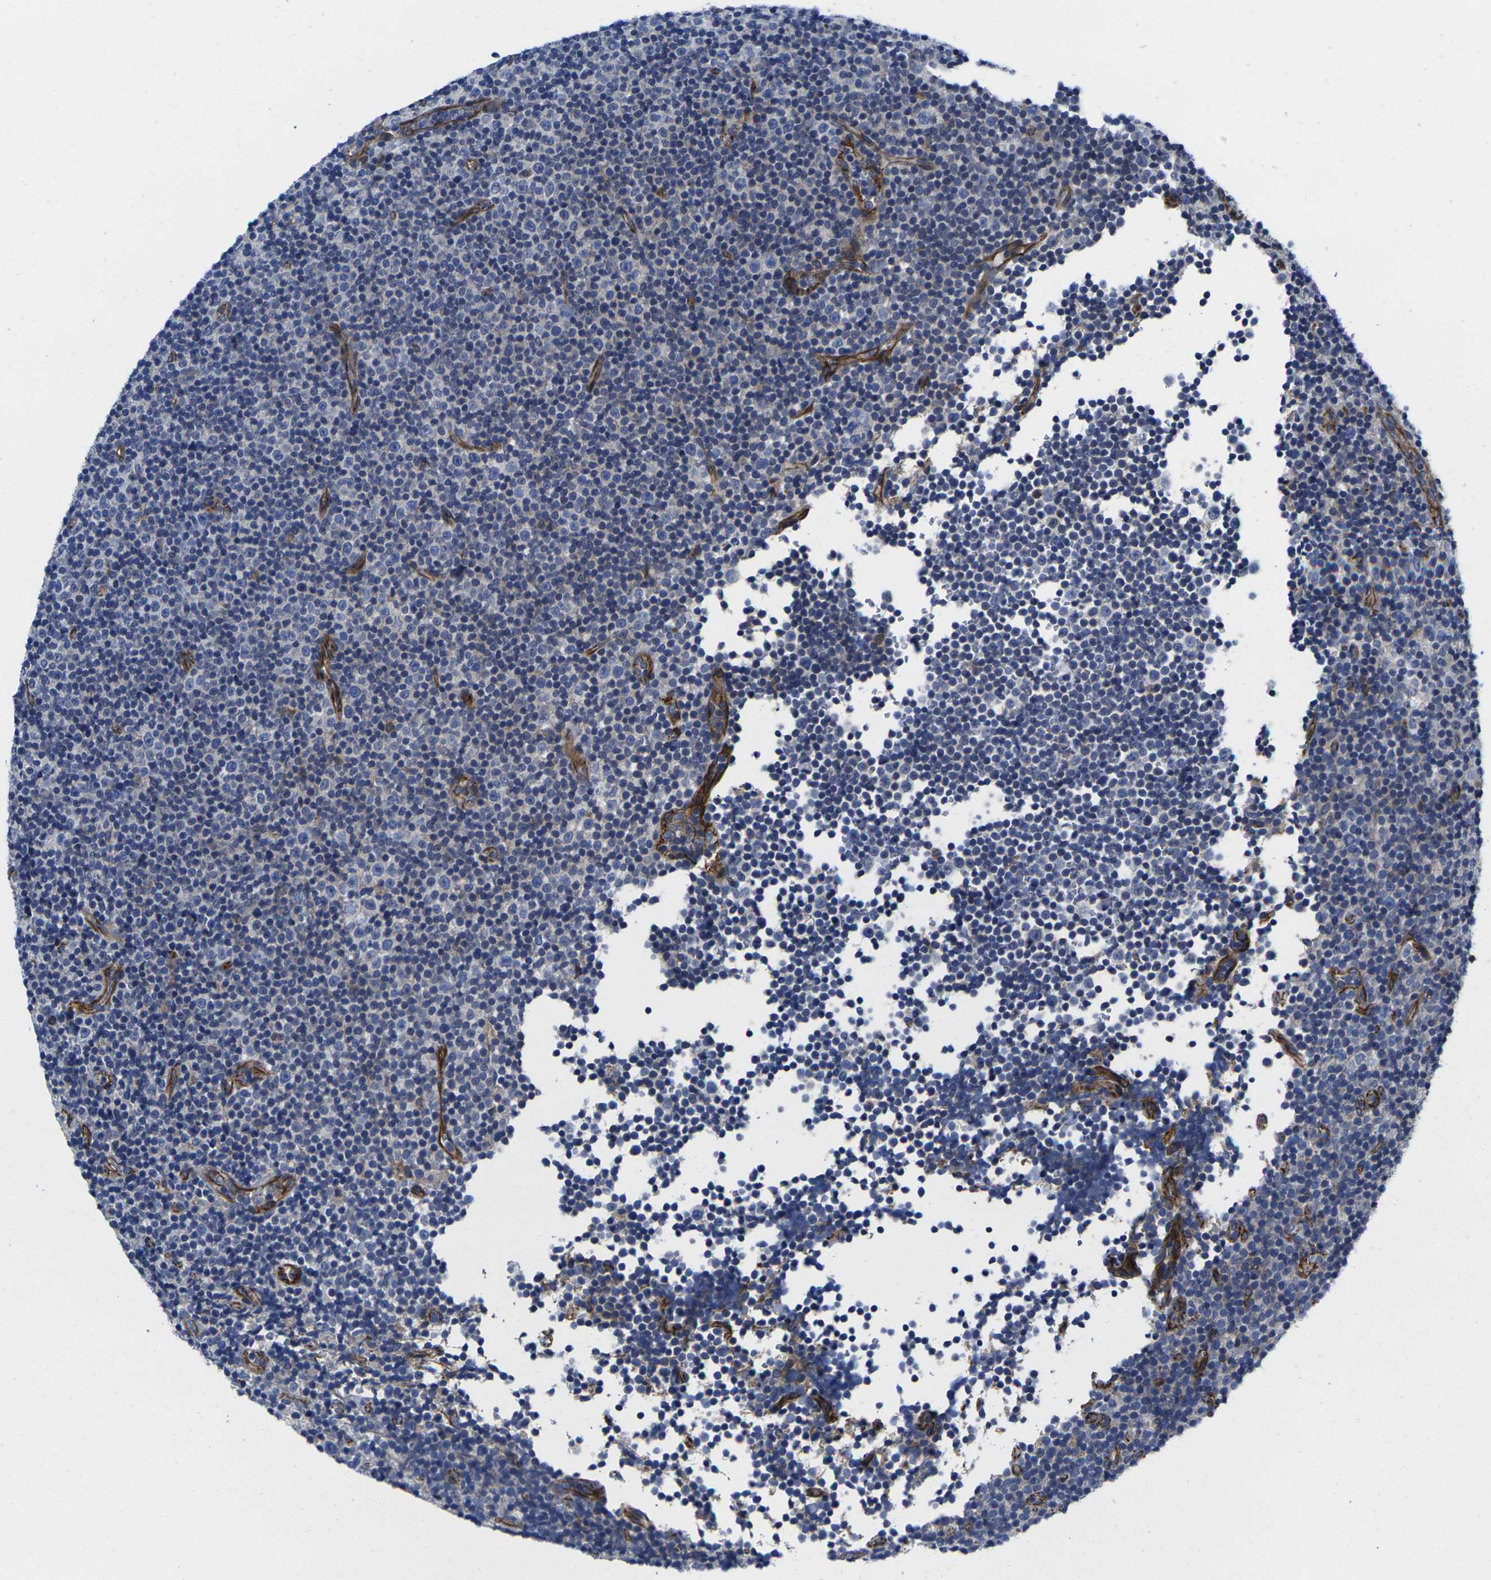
{"staining": {"intensity": "negative", "quantity": "none", "location": "none"}, "tissue": "lymphoma", "cell_type": "Tumor cells", "image_type": "cancer", "snomed": [{"axis": "morphology", "description": "Malignant lymphoma, non-Hodgkin's type, Low grade"}, {"axis": "topography", "description": "Lymph node"}], "caption": "High magnification brightfield microscopy of low-grade malignant lymphoma, non-Hodgkin's type stained with DAB (3,3'-diaminobenzidine) (brown) and counterstained with hematoxylin (blue): tumor cells show no significant staining.", "gene": "NUMB", "patient": {"sex": "female", "age": 67}}